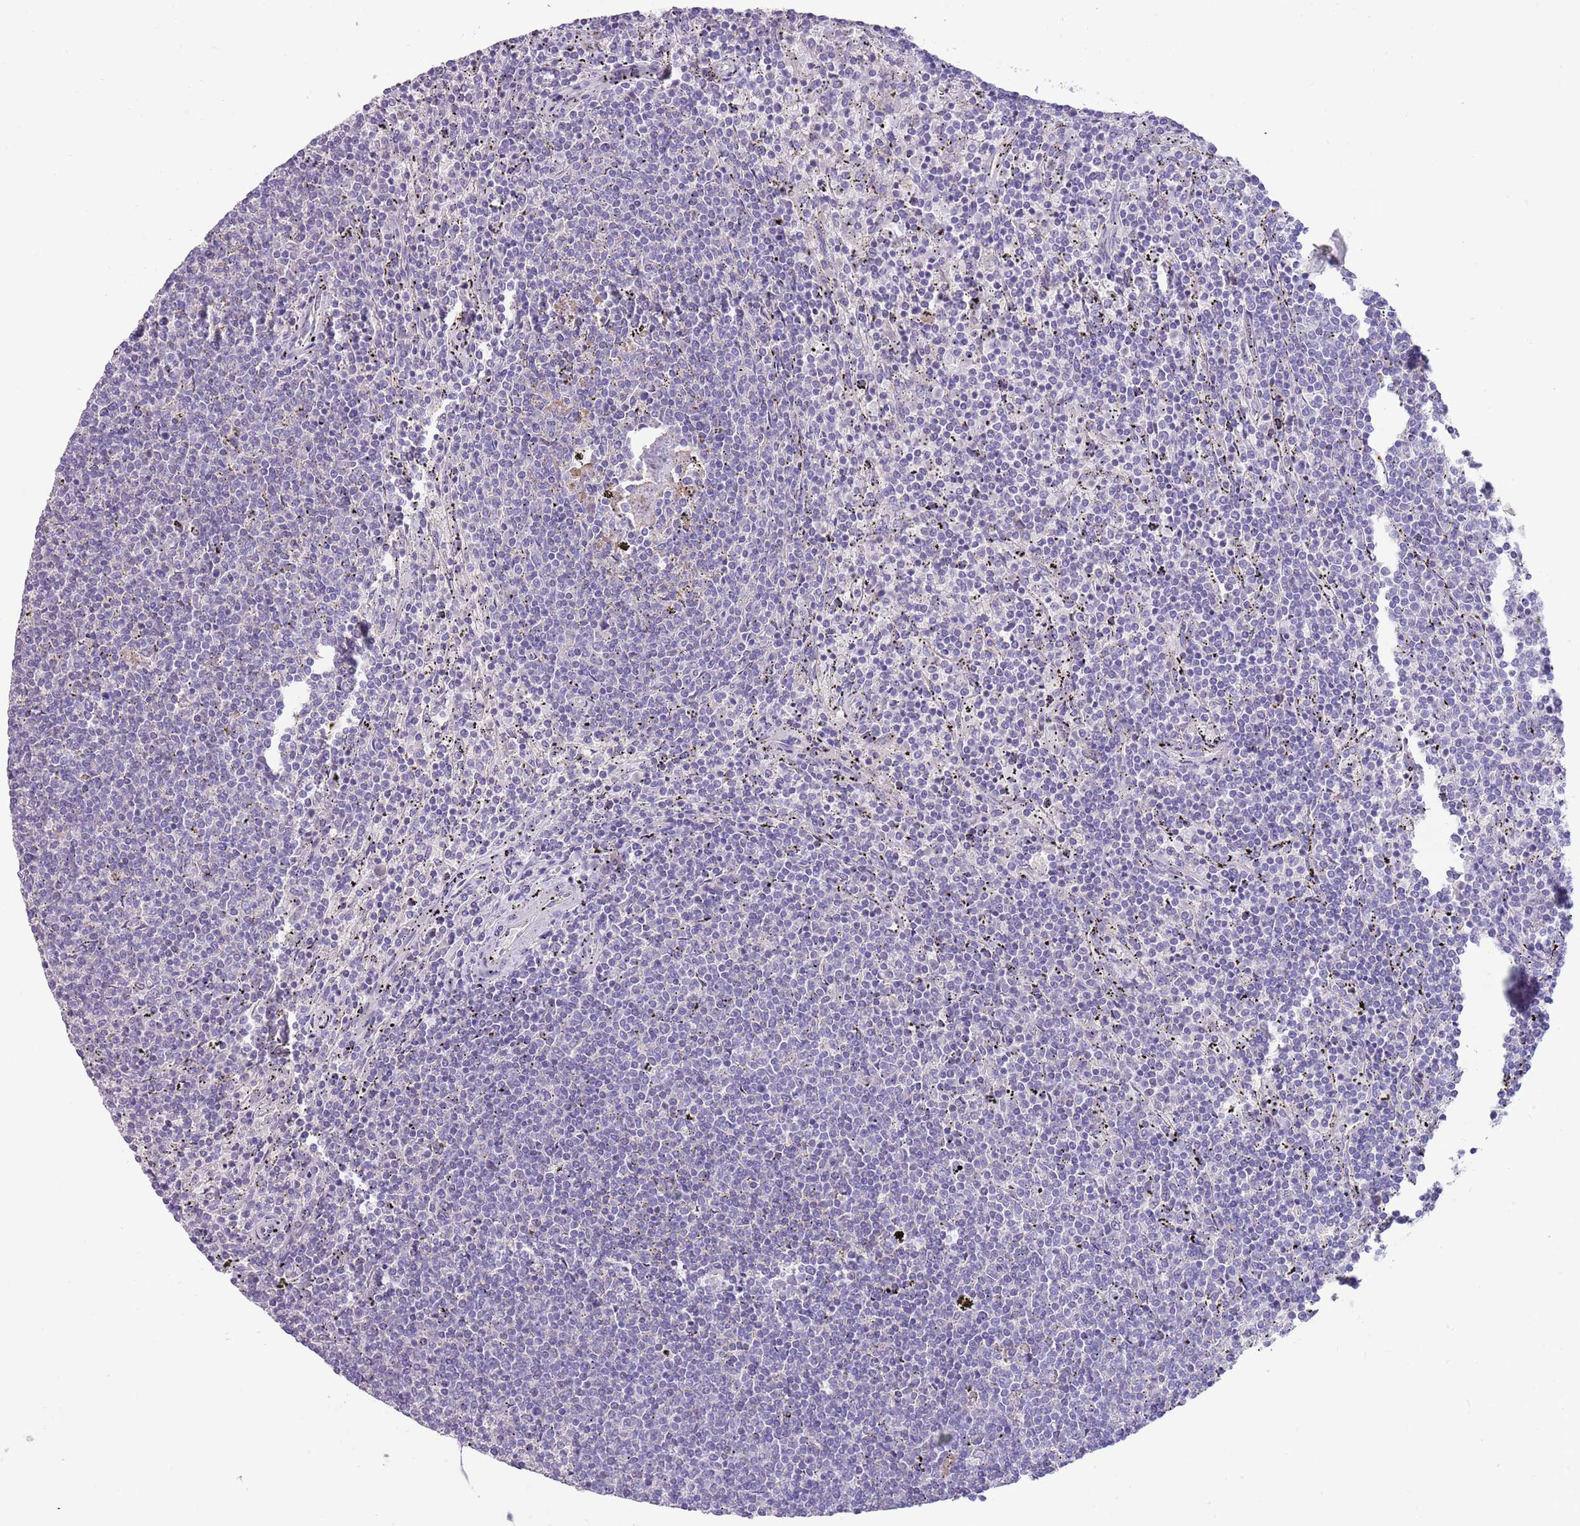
{"staining": {"intensity": "negative", "quantity": "none", "location": "none"}, "tissue": "lymphoma", "cell_type": "Tumor cells", "image_type": "cancer", "snomed": [{"axis": "morphology", "description": "Malignant lymphoma, non-Hodgkin's type, Low grade"}, {"axis": "topography", "description": "Spleen"}], "caption": "Tumor cells show no significant protein positivity in malignant lymphoma, non-Hodgkin's type (low-grade).", "gene": "TRMO", "patient": {"sex": "female", "age": 50}}